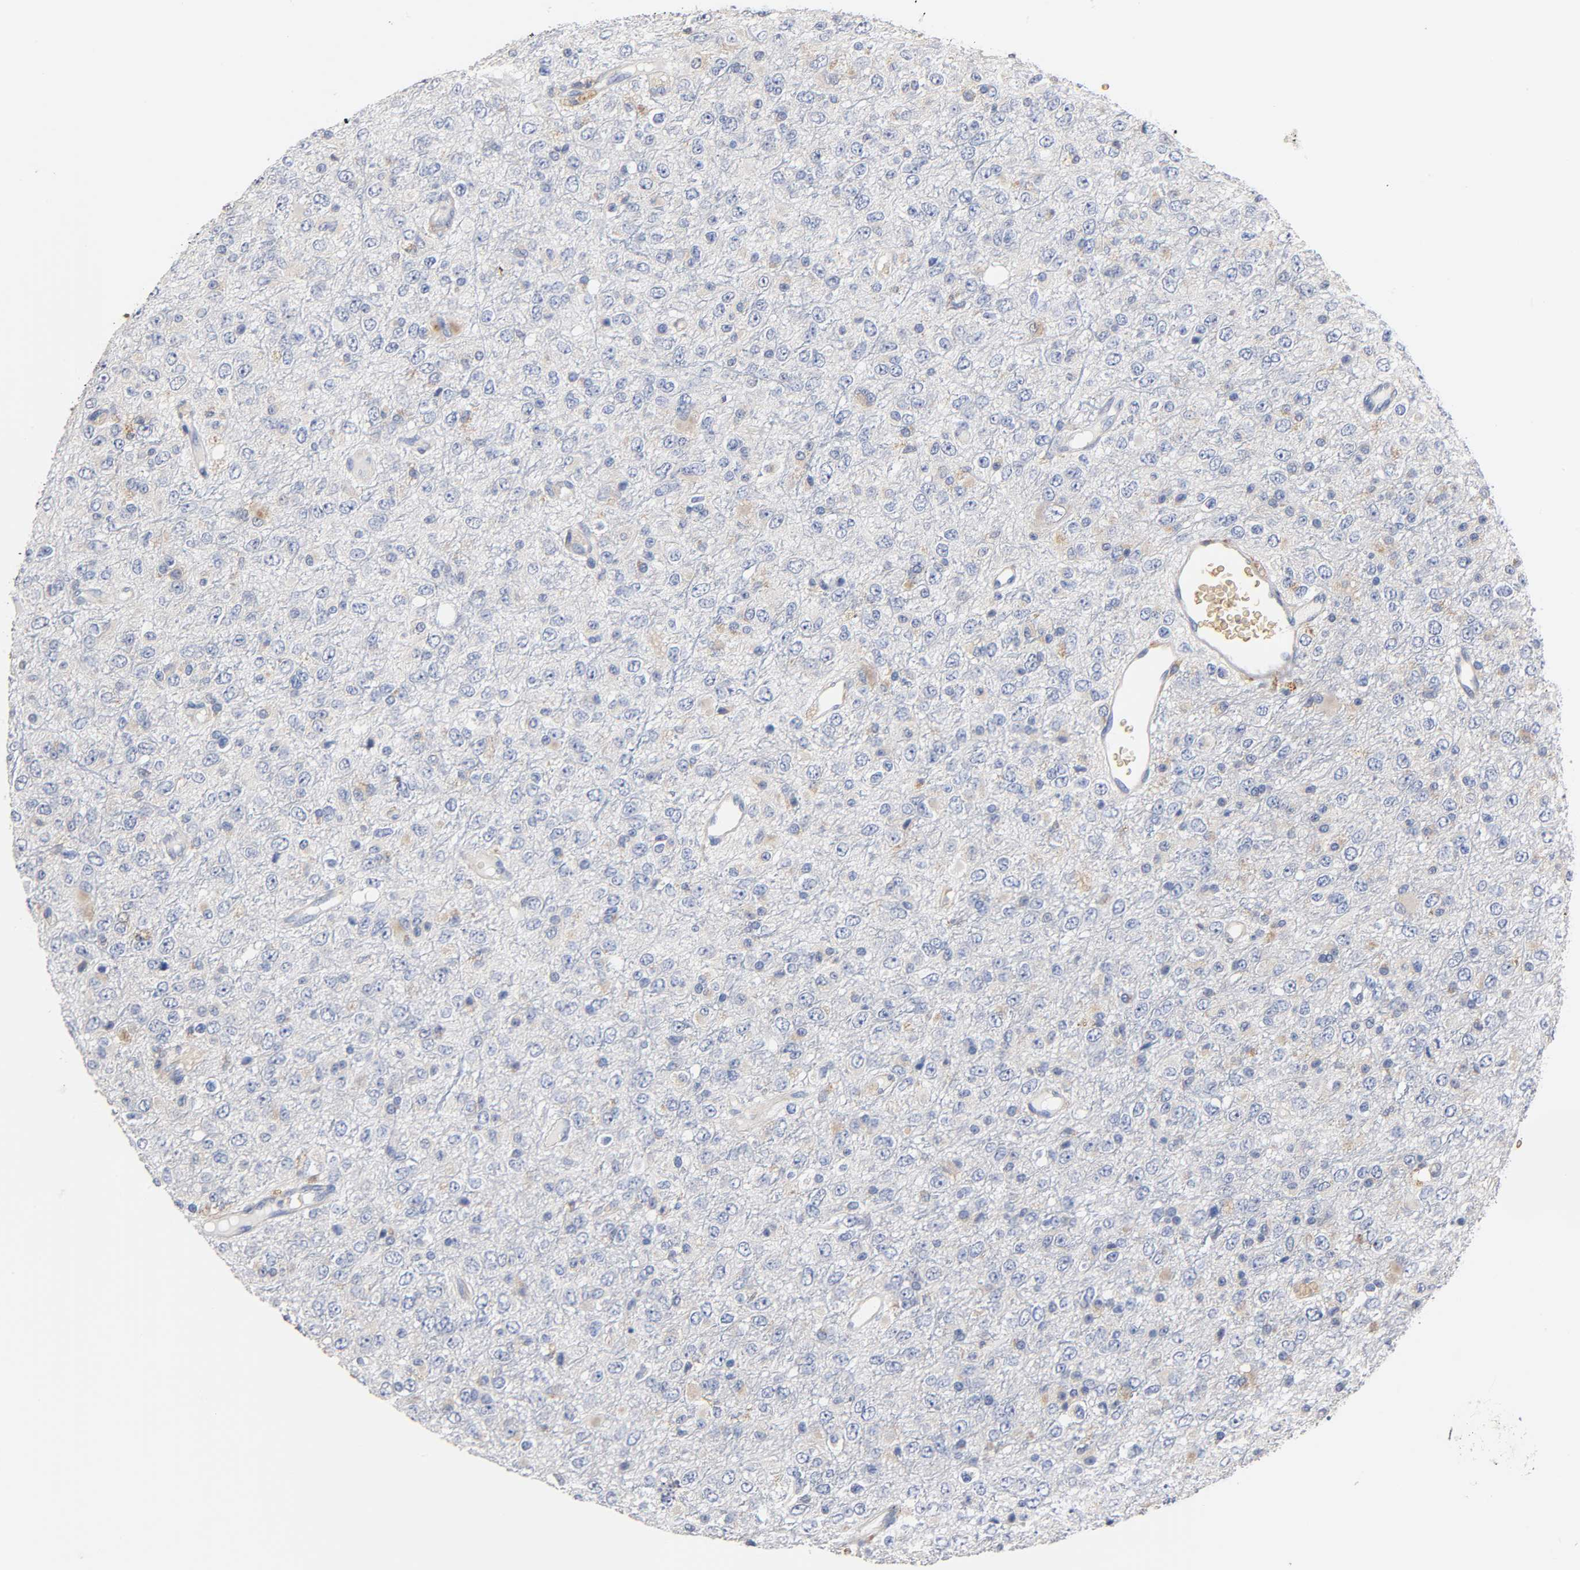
{"staining": {"intensity": "weak", "quantity": "25%-75%", "location": "cytoplasmic/membranous"}, "tissue": "glioma", "cell_type": "Tumor cells", "image_type": "cancer", "snomed": [{"axis": "morphology", "description": "Glioma, malignant, High grade"}, {"axis": "topography", "description": "pancreas cauda"}], "caption": "Malignant glioma (high-grade) stained for a protein displays weak cytoplasmic/membranous positivity in tumor cells. (IHC, brightfield microscopy, high magnification).", "gene": "UCKL1", "patient": {"sex": "male", "age": 60}}